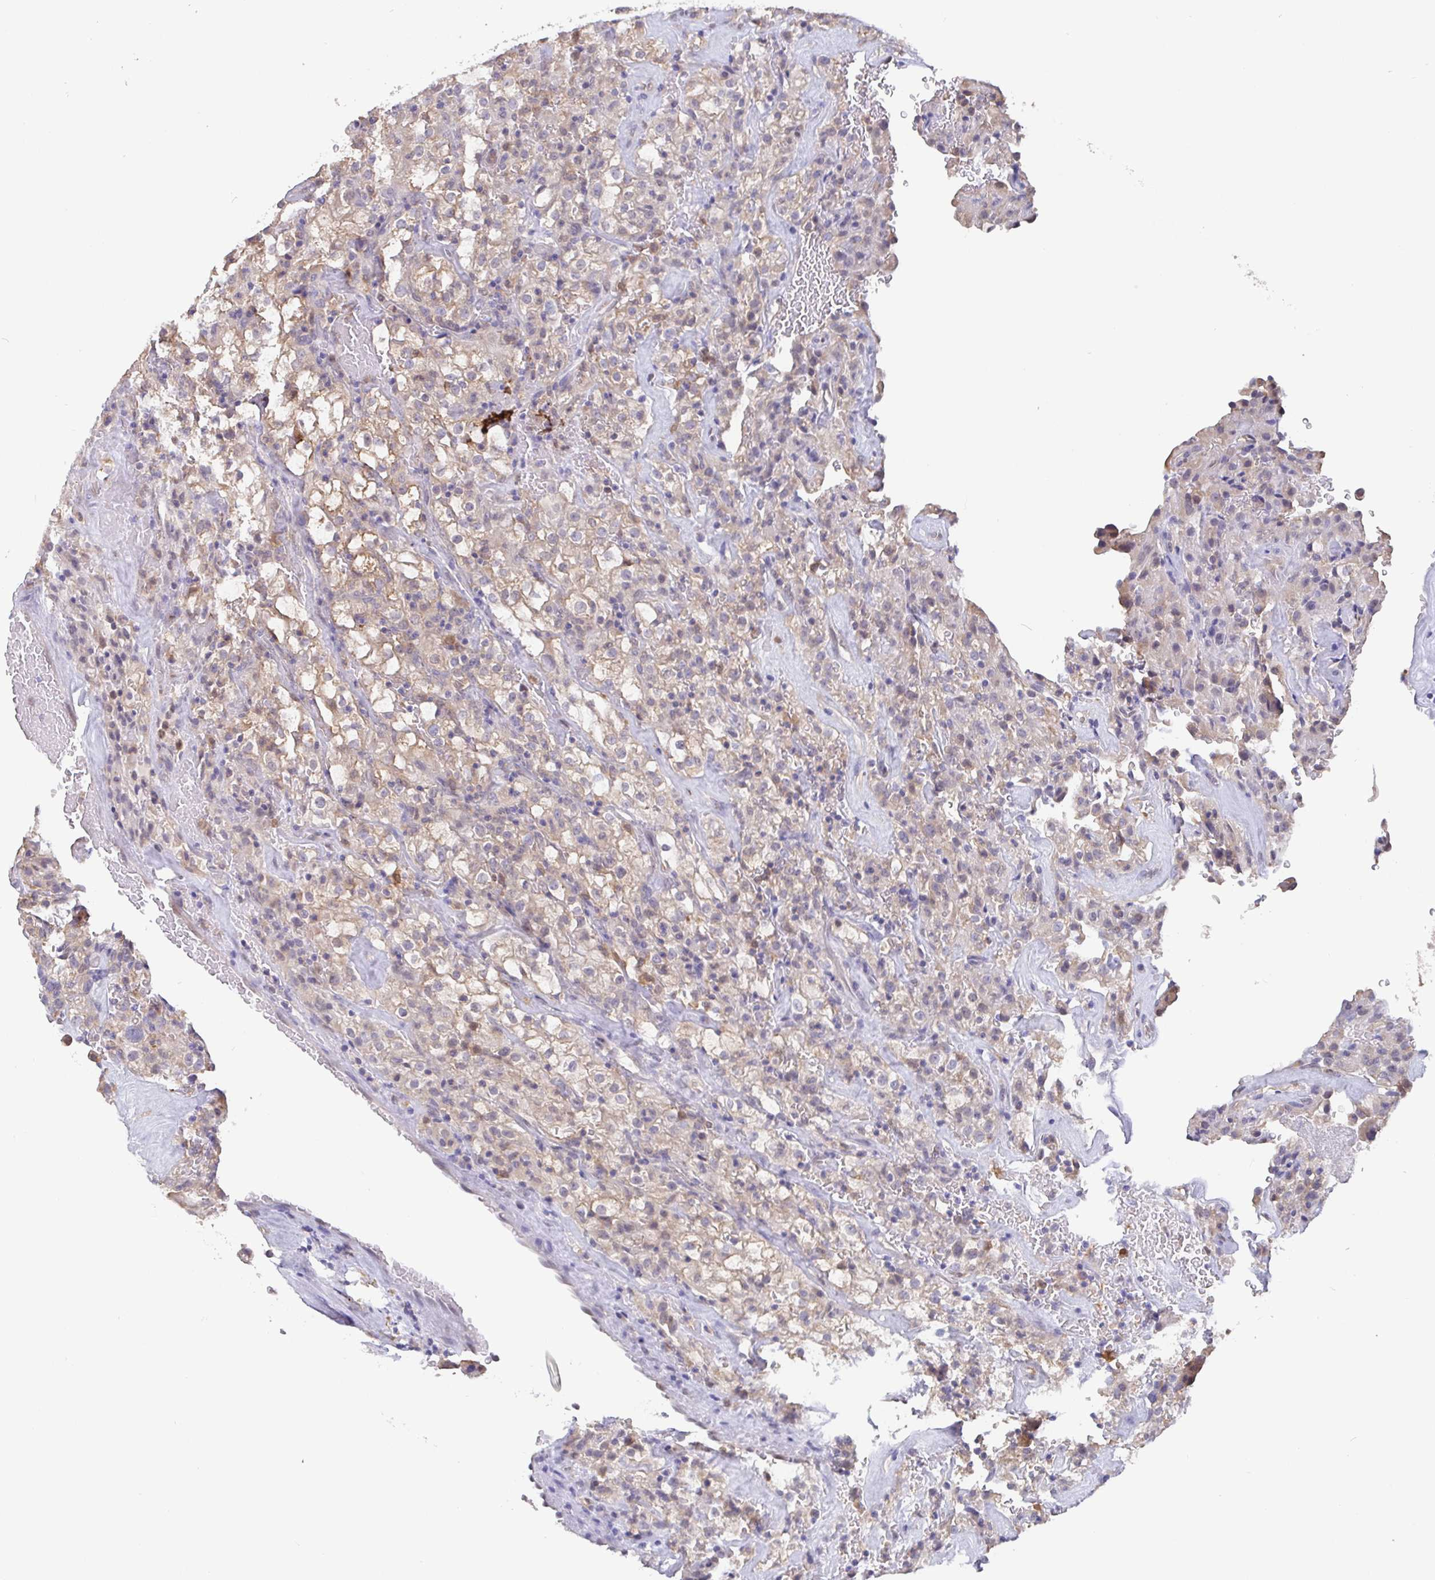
{"staining": {"intensity": "weak", "quantity": "<25%", "location": "cytoplasmic/membranous"}, "tissue": "renal cancer", "cell_type": "Tumor cells", "image_type": "cancer", "snomed": [{"axis": "morphology", "description": "Adenocarcinoma, NOS"}, {"axis": "topography", "description": "Kidney"}], "caption": "This micrograph is of renal adenocarcinoma stained with immunohistochemistry (IHC) to label a protein in brown with the nuclei are counter-stained blue. There is no positivity in tumor cells. Brightfield microscopy of IHC stained with DAB (3,3'-diaminobenzidine) (brown) and hematoxylin (blue), captured at high magnification.", "gene": "IDH1", "patient": {"sex": "female", "age": 74}}